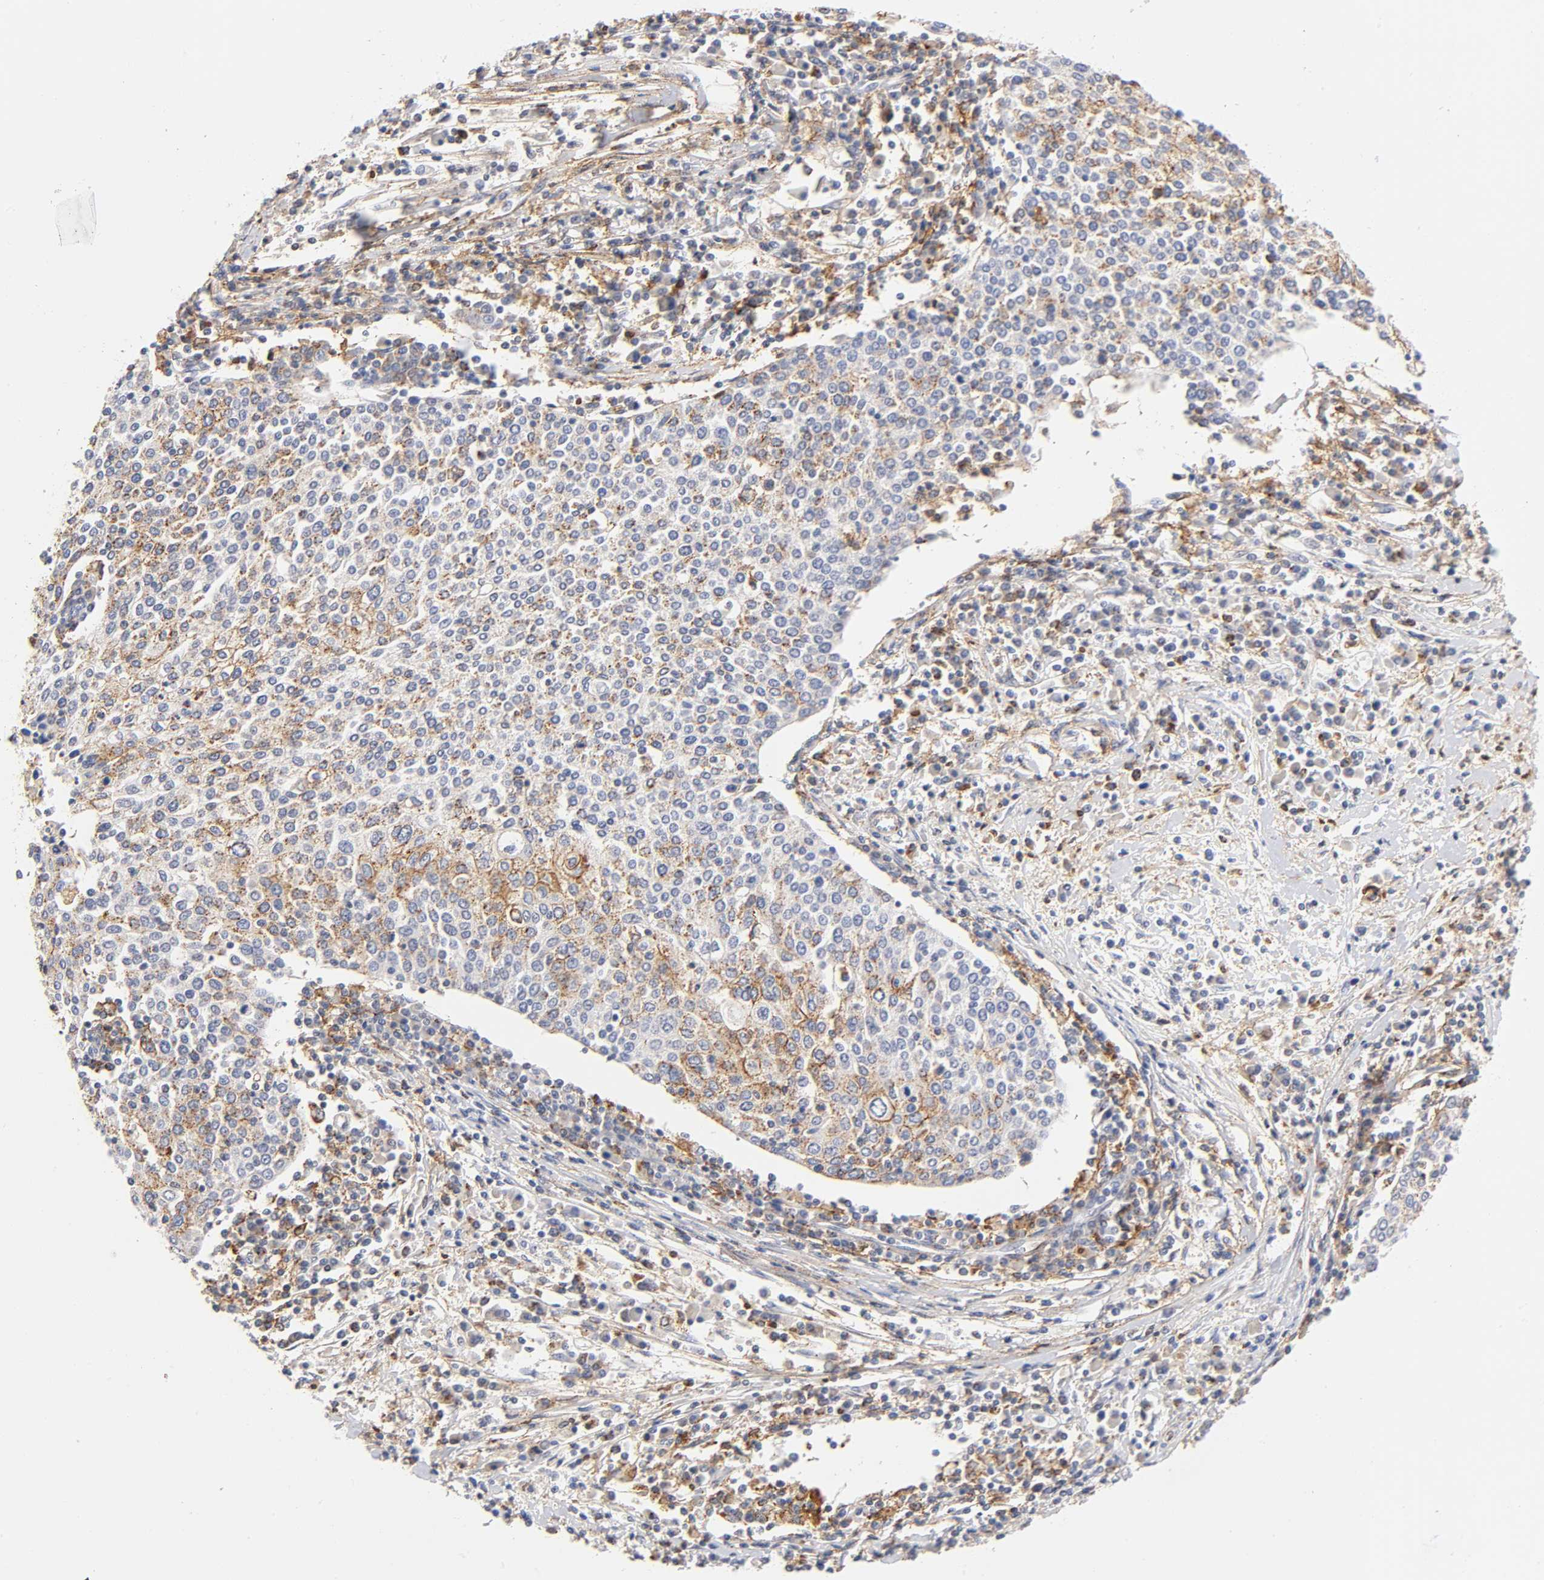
{"staining": {"intensity": "moderate", "quantity": "<25%", "location": "cytoplasmic/membranous"}, "tissue": "cervical cancer", "cell_type": "Tumor cells", "image_type": "cancer", "snomed": [{"axis": "morphology", "description": "Squamous cell carcinoma, NOS"}, {"axis": "topography", "description": "Cervix"}], "caption": "Moderate cytoplasmic/membranous staining for a protein is present in about <25% of tumor cells of squamous cell carcinoma (cervical) using IHC.", "gene": "ANXA7", "patient": {"sex": "female", "age": 40}}